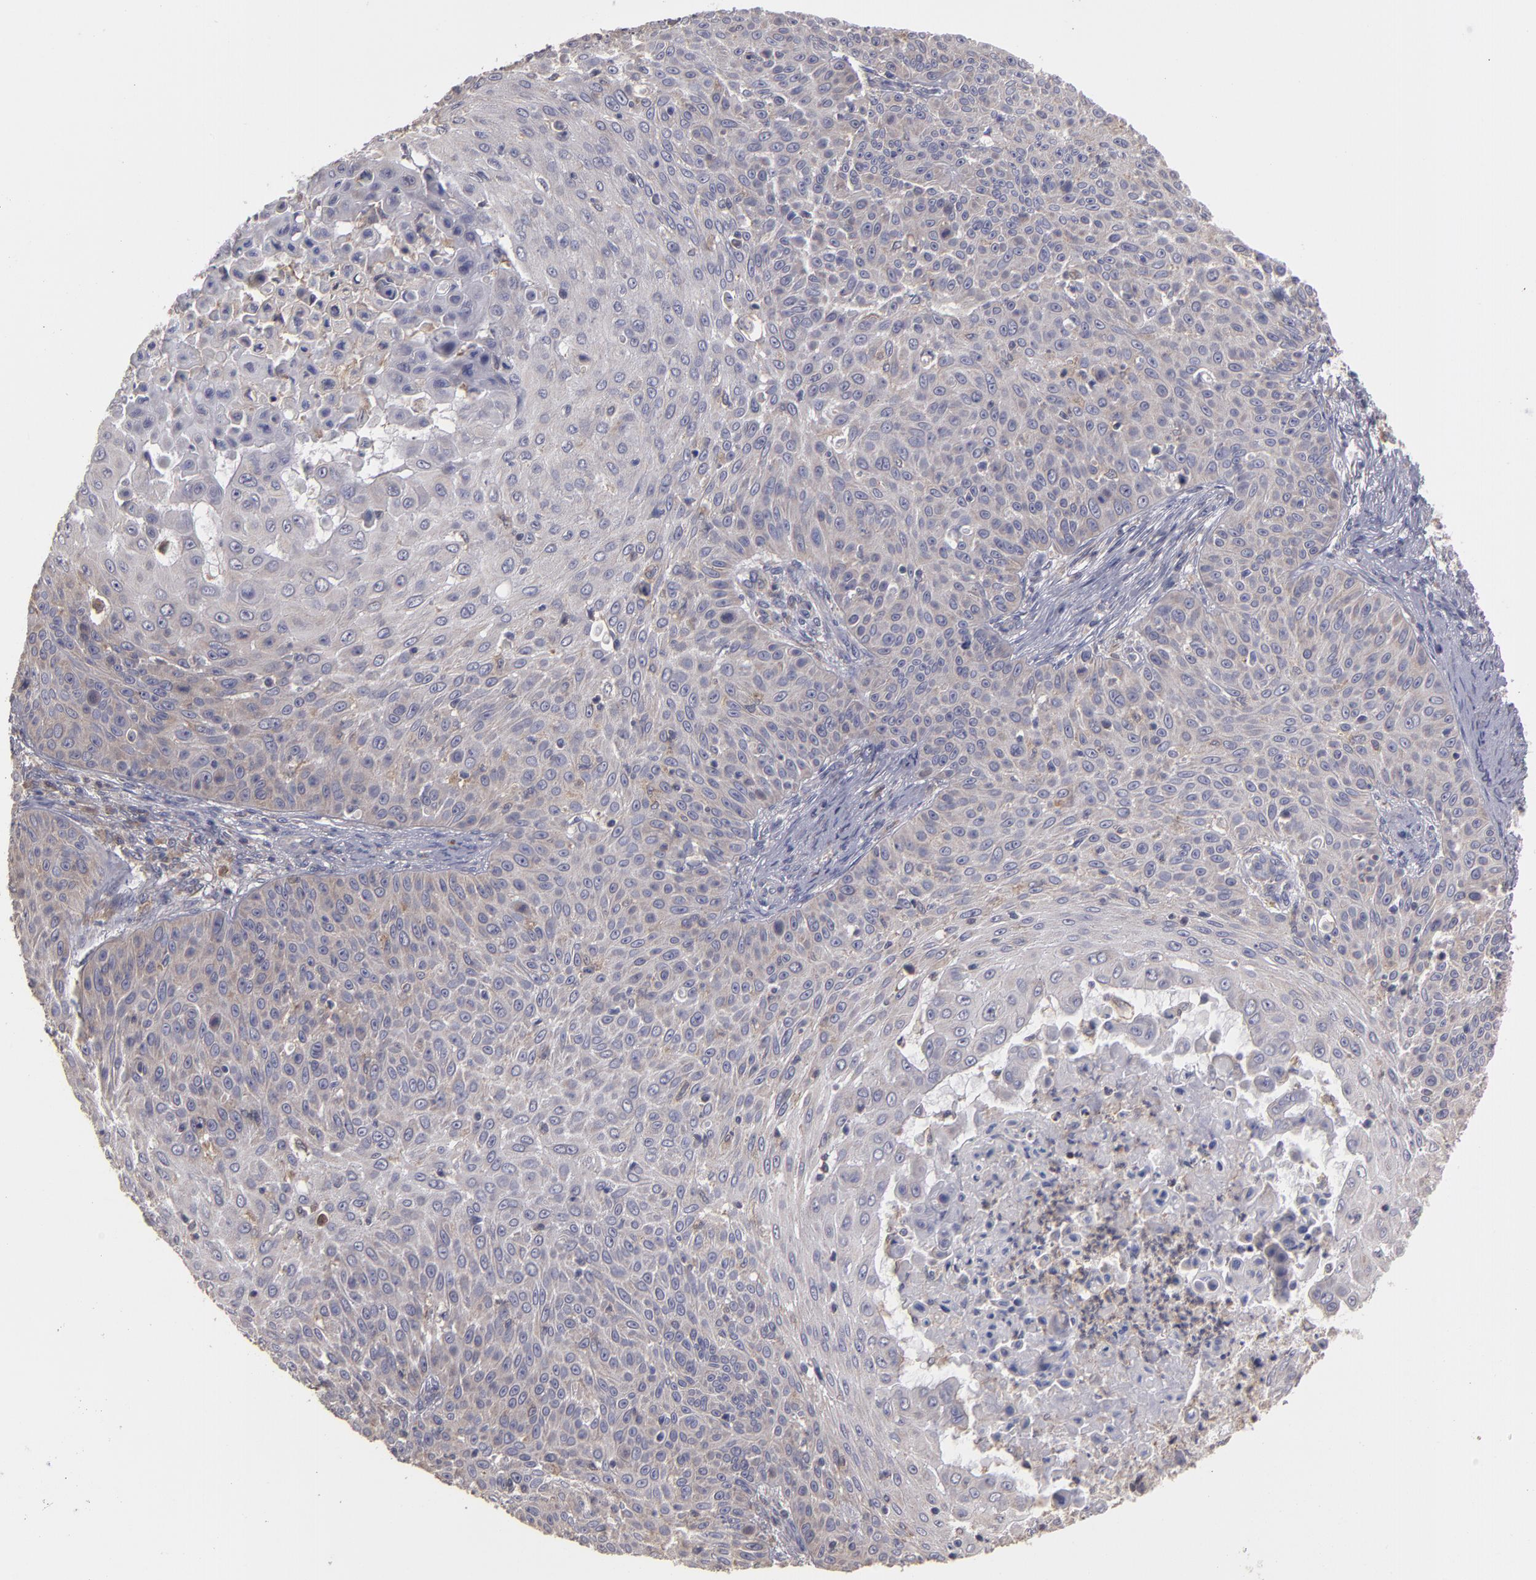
{"staining": {"intensity": "weak", "quantity": ">75%", "location": "cytoplasmic/membranous"}, "tissue": "skin cancer", "cell_type": "Tumor cells", "image_type": "cancer", "snomed": [{"axis": "morphology", "description": "Squamous cell carcinoma, NOS"}, {"axis": "topography", "description": "Skin"}], "caption": "Immunohistochemistry (IHC) (DAB (3,3'-diaminobenzidine)) staining of squamous cell carcinoma (skin) exhibits weak cytoplasmic/membranous protein expression in about >75% of tumor cells.", "gene": "MTHFD1", "patient": {"sex": "male", "age": 82}}